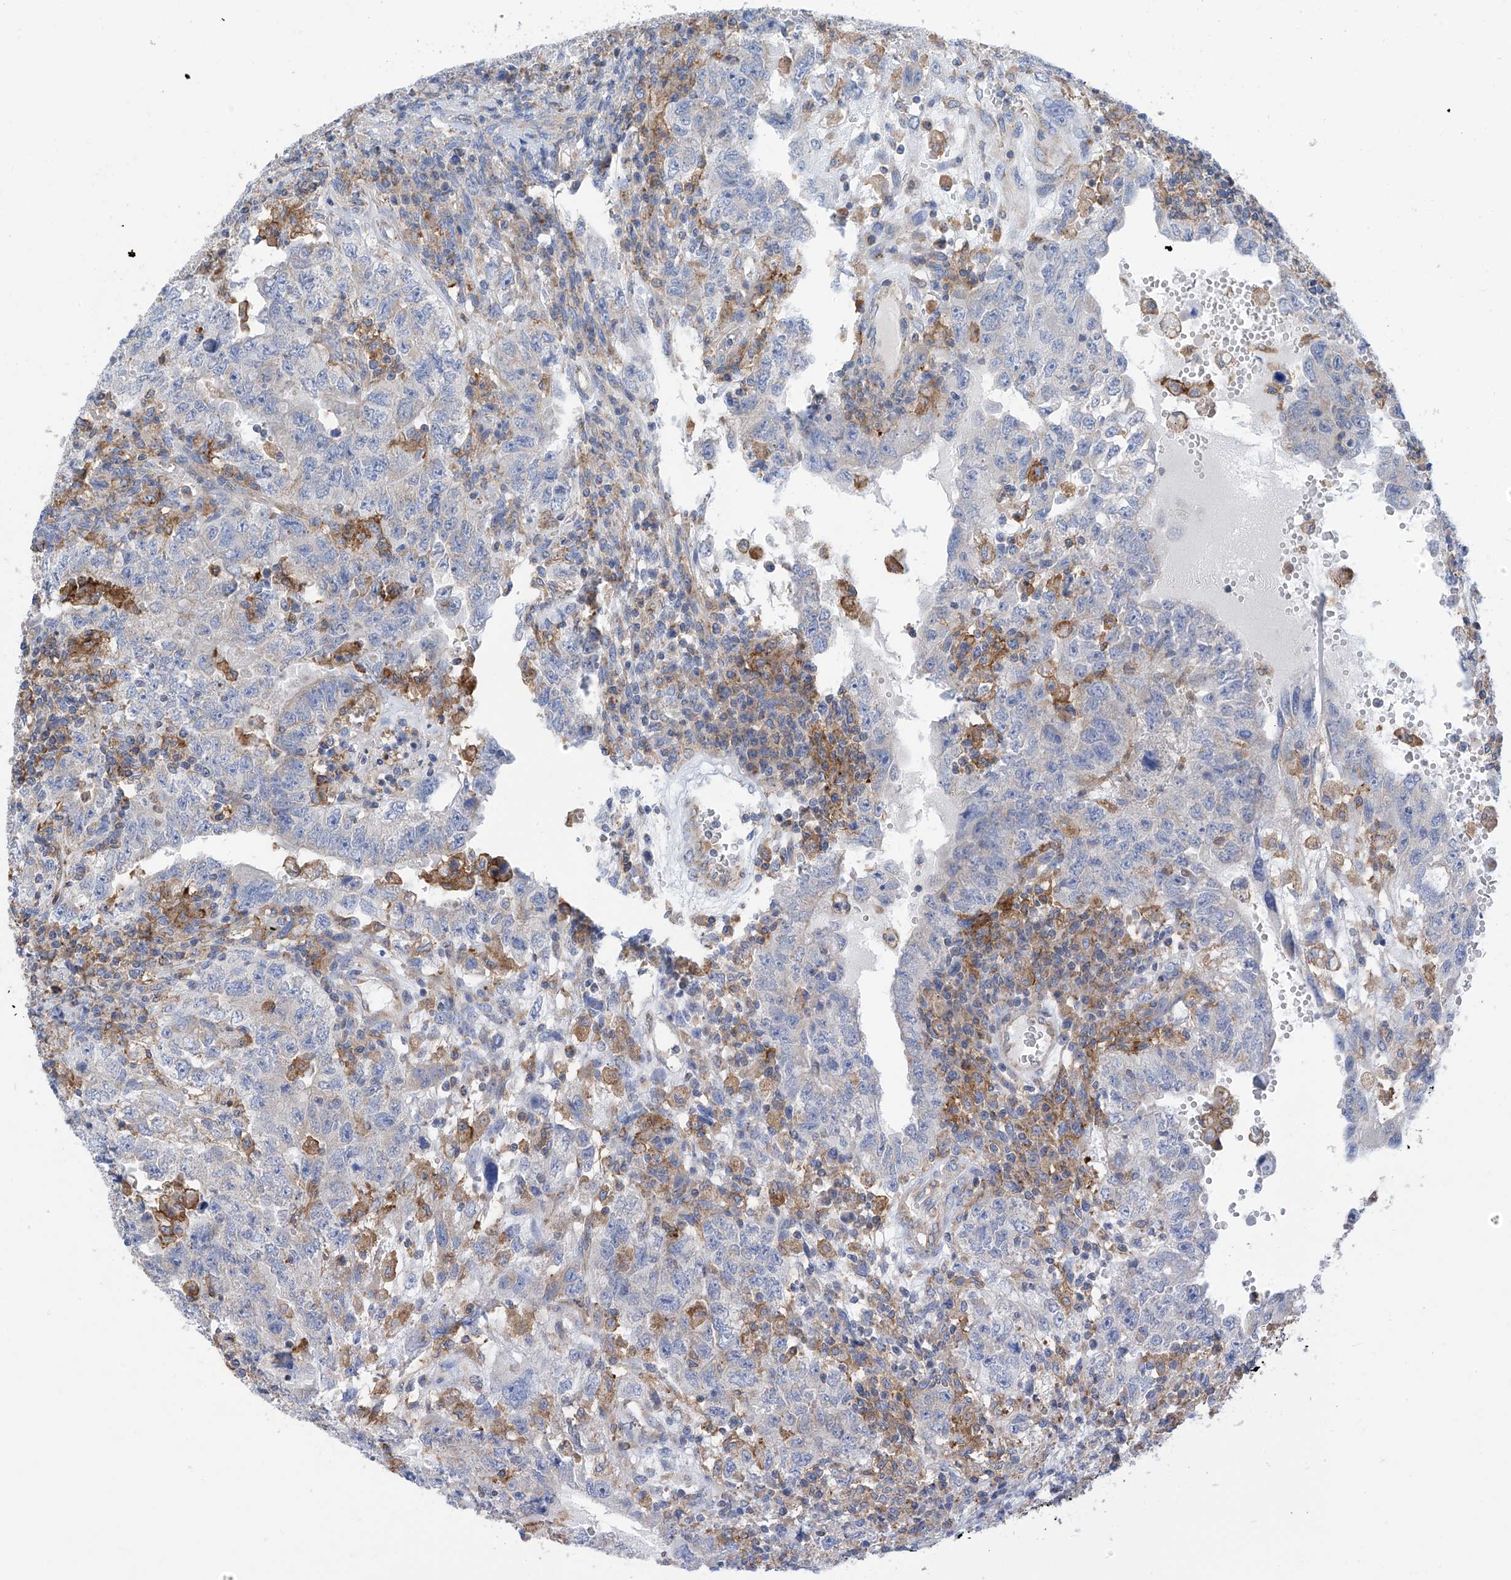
{"staining": {"intensity": "negative", "quantity": "none", "location": "none"}, "tissue": "testis cancer", "cell_type": "Tumor cells", "image_type": "cancer", "snomed": [{"axis": "morphology", "description": "Carcinoma, Embryonal, NOS"}, {"axis": "topography", "description": "Testis"}], "caption": "This is a image of IHC staining of testis embryonal carcinoma, which shows no positivity in tumor cells.", "gene": "P2RX7", "patient": {"sex": "male", "age": 26}}